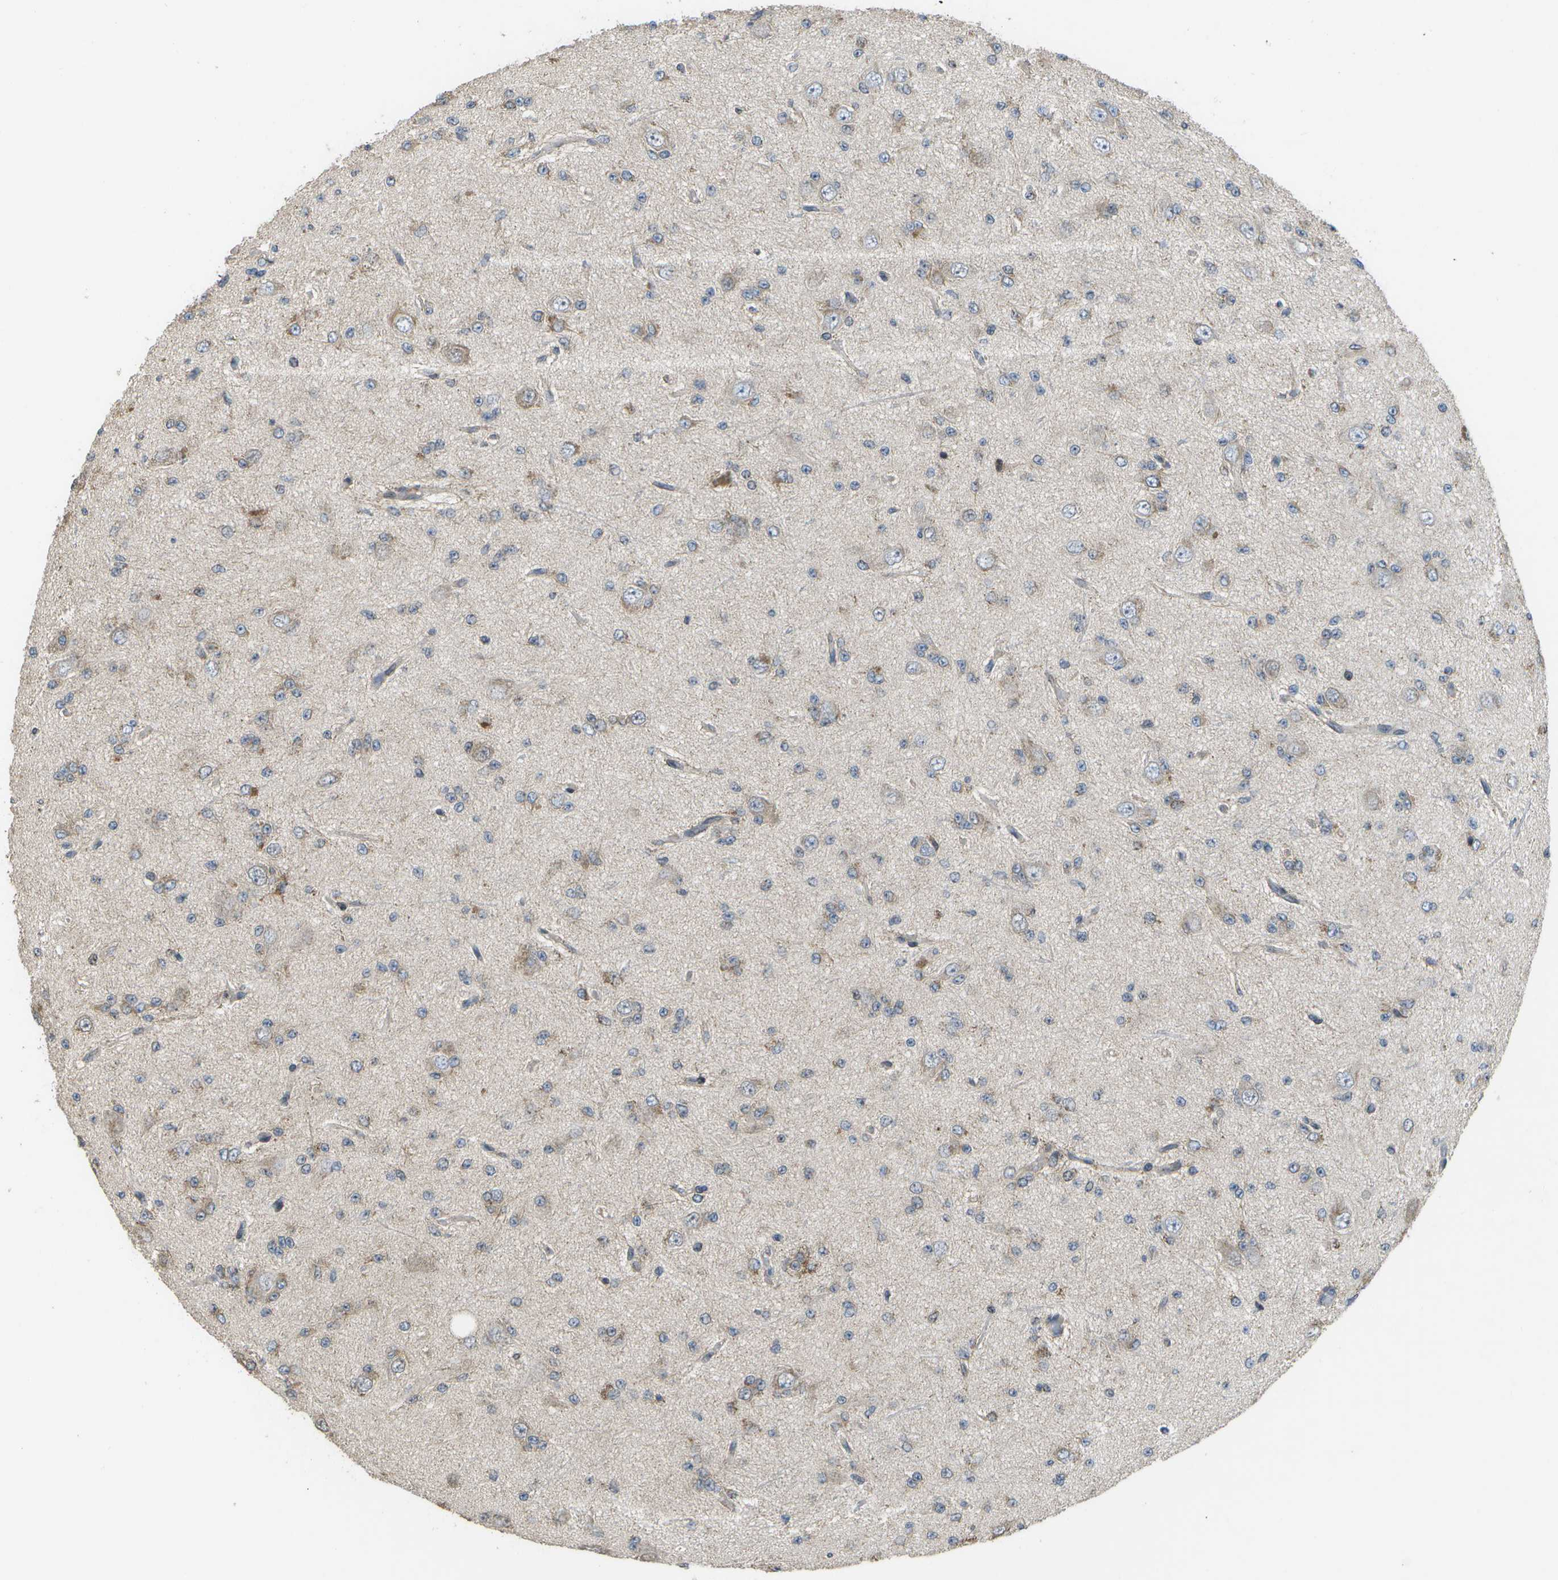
{"staining": {"intensity": "moderate", "quantity": "<25%", "location": "cytoplasmic/membranous"}, "tissue": "glioma", "cell_type": "Tumor cells", "image_type": "cancer", "snomed": [{"axis": "morphology", "description": "Glioma, malignant, Low grade"}, {"axis": "topography", "description": "Brain"}], "caption": "Protein staining of malignant glioma (low-grade) tissue demonstrates moderate cytoplasmic/membranous positivity in about <25% of tumor cells. The staining was performed using DAB to visualize the protein expression in brown, while the nuclei were stained in blue with hematoxylin (Magnification: 20x).", "gene": "HADHA", "patient": {"sex": "male", "age": 38}}